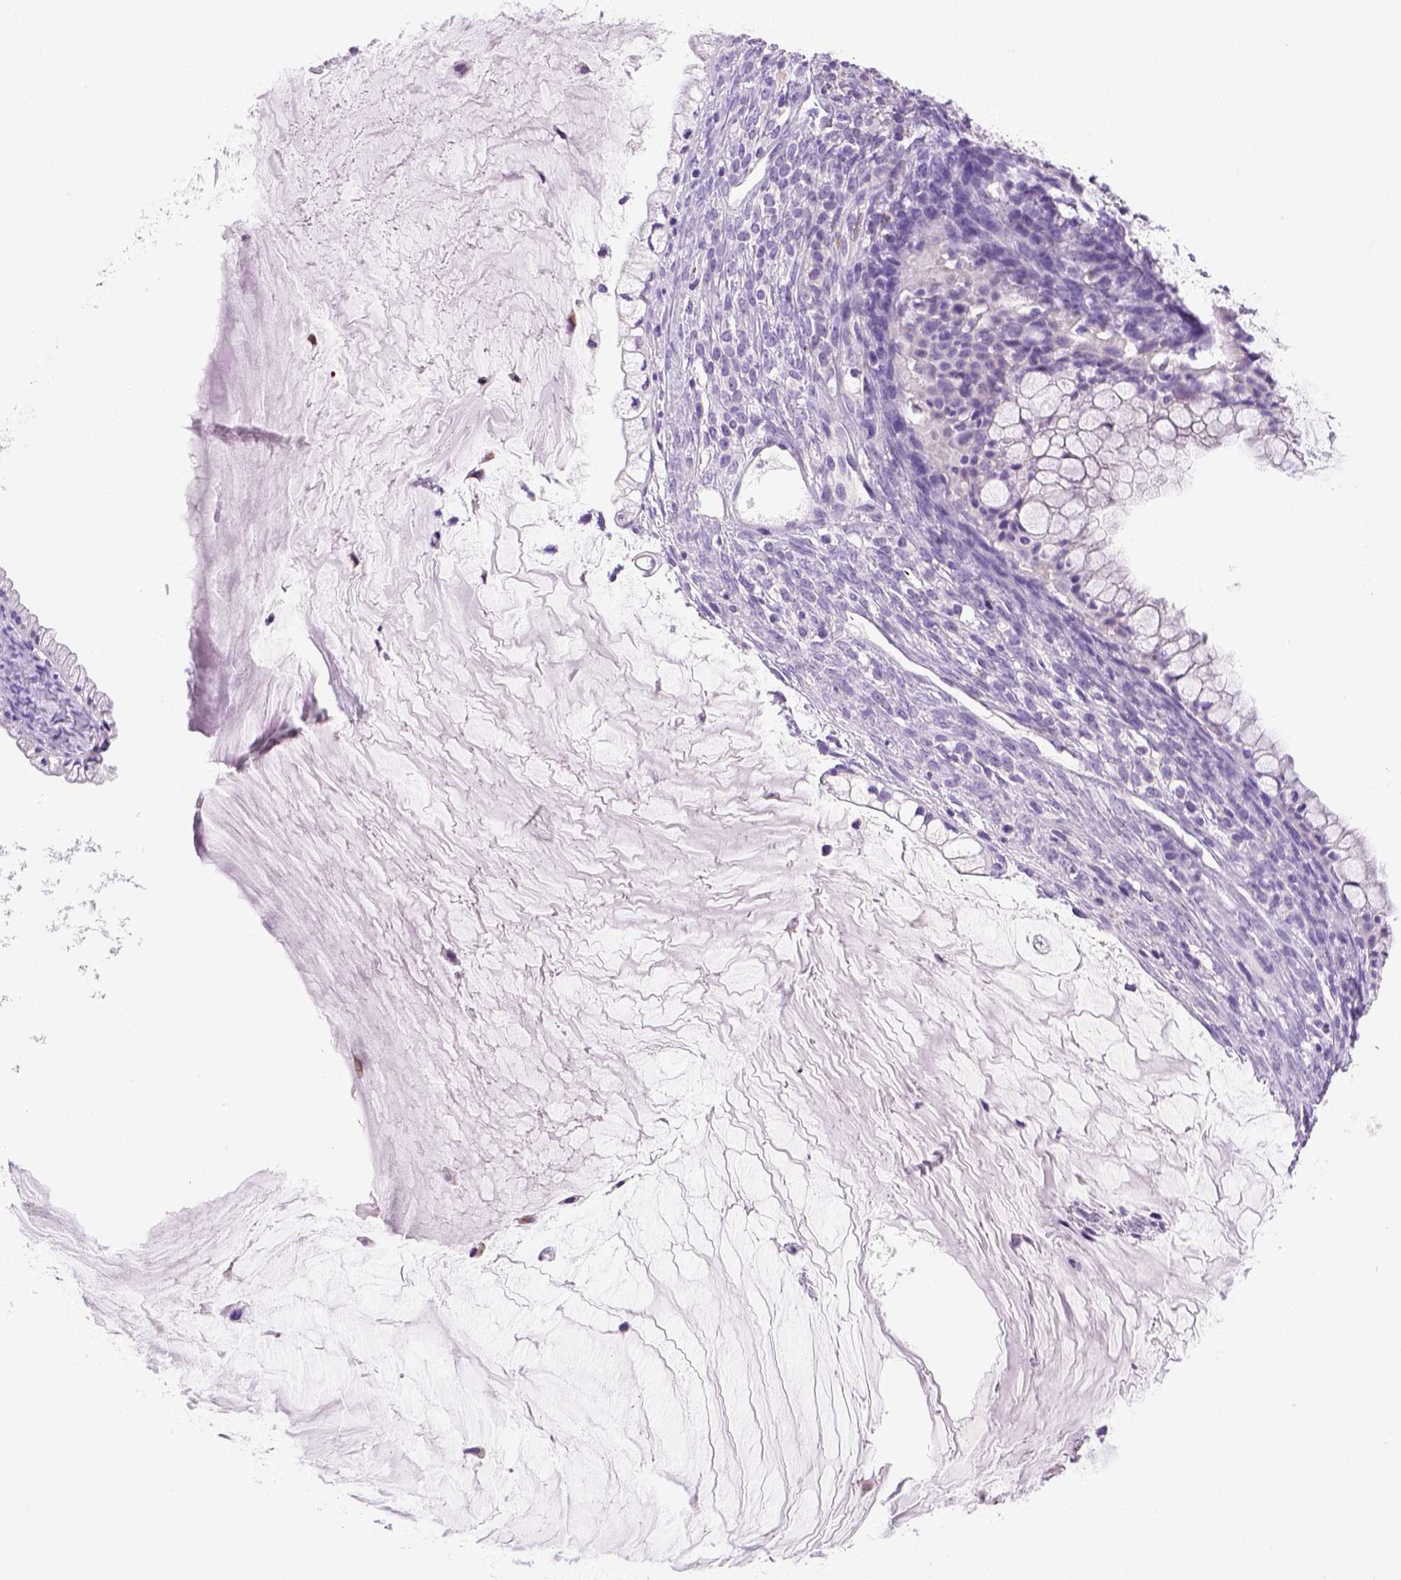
{"staining": {"intensity": "negative", "quantity": "none", "location": "none"}, "tissue": "ovarian cancer", "cell_type": "Tumor cells", "image_type": "cancer", "snomed": [{"axis": "morphology", "description": "Cystadenocarcinoma, mucinous, NOS"}, {"axis": "topography", "description": "Ovary"}], "caption": "IHC image of human ovarian mucinous cystadenocarcinoma stained for a protein (brown), which displays no positivity in tumor cells. (Immunohistochemistry (ihc), brightfield microscopy, high magnification).", "gene": "KRT71", "patient": {"sex": "female", "age": 57}}